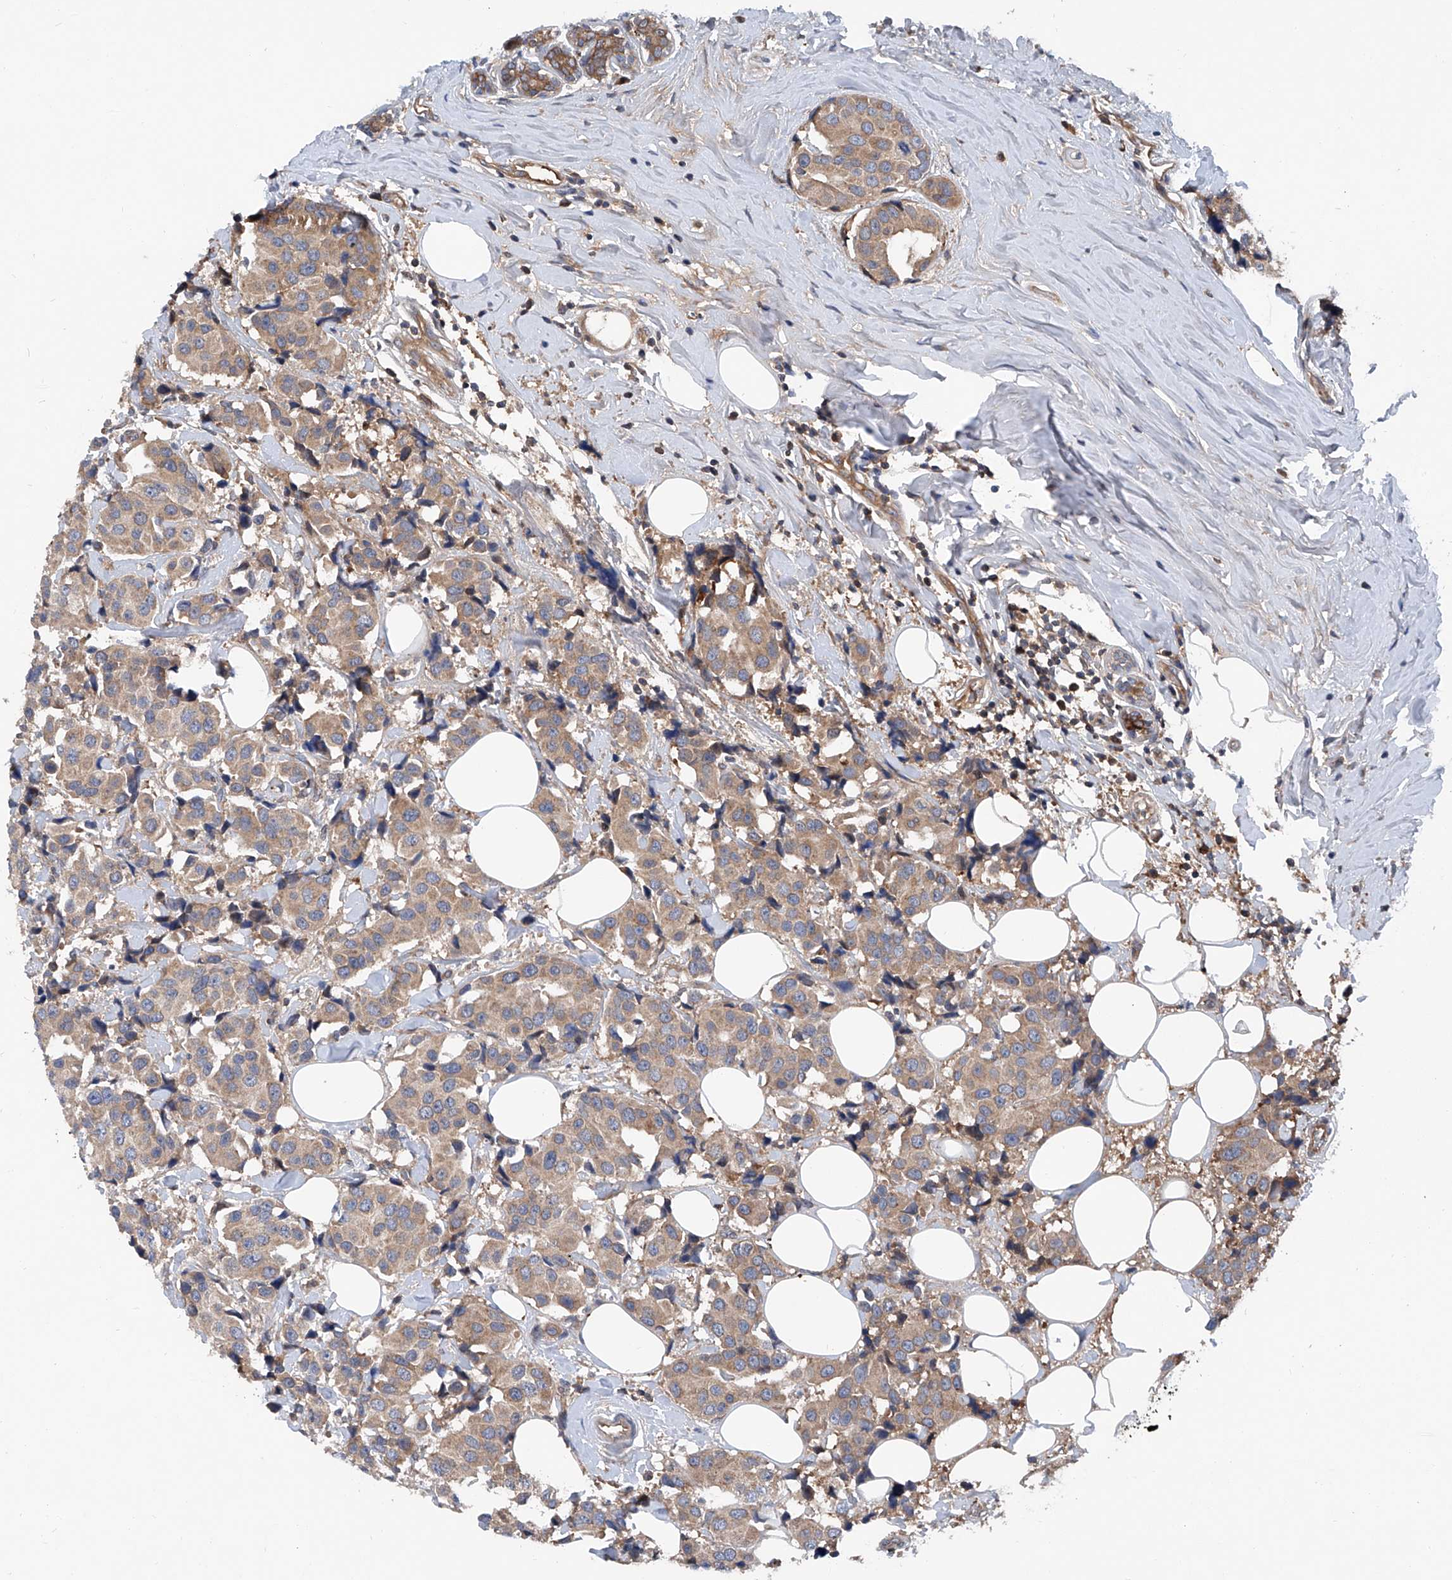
{"staining": {"intensity": "weak", "quantity": ">75%", "location": "cytoplasmic/membranous"}, "tissue": "breast cancer", "cell_type": "Tumor cells", "image_type": "cancer", "snomed": [{"axis": "morphology", "description": "Normal tissue, NOS"}, {"axis": "morphology", "description": "Duct carcinoma"}, {"axis": "topography", "description": "Breast"}], "caption": "The histopathology image demonstrates staining of breast invasive ductal carcinoma, revealing weak cytoplasmic/membranous protein staining (brown color) within tumor cells. (Stains: DAB (3,3'-diaminobenzidine) in brown, nuclei in blue, Microscopy: brightfield microscopy at high magnification).", "gene": "ASCC3", "patient": {"sex": "female", "age": 39}}